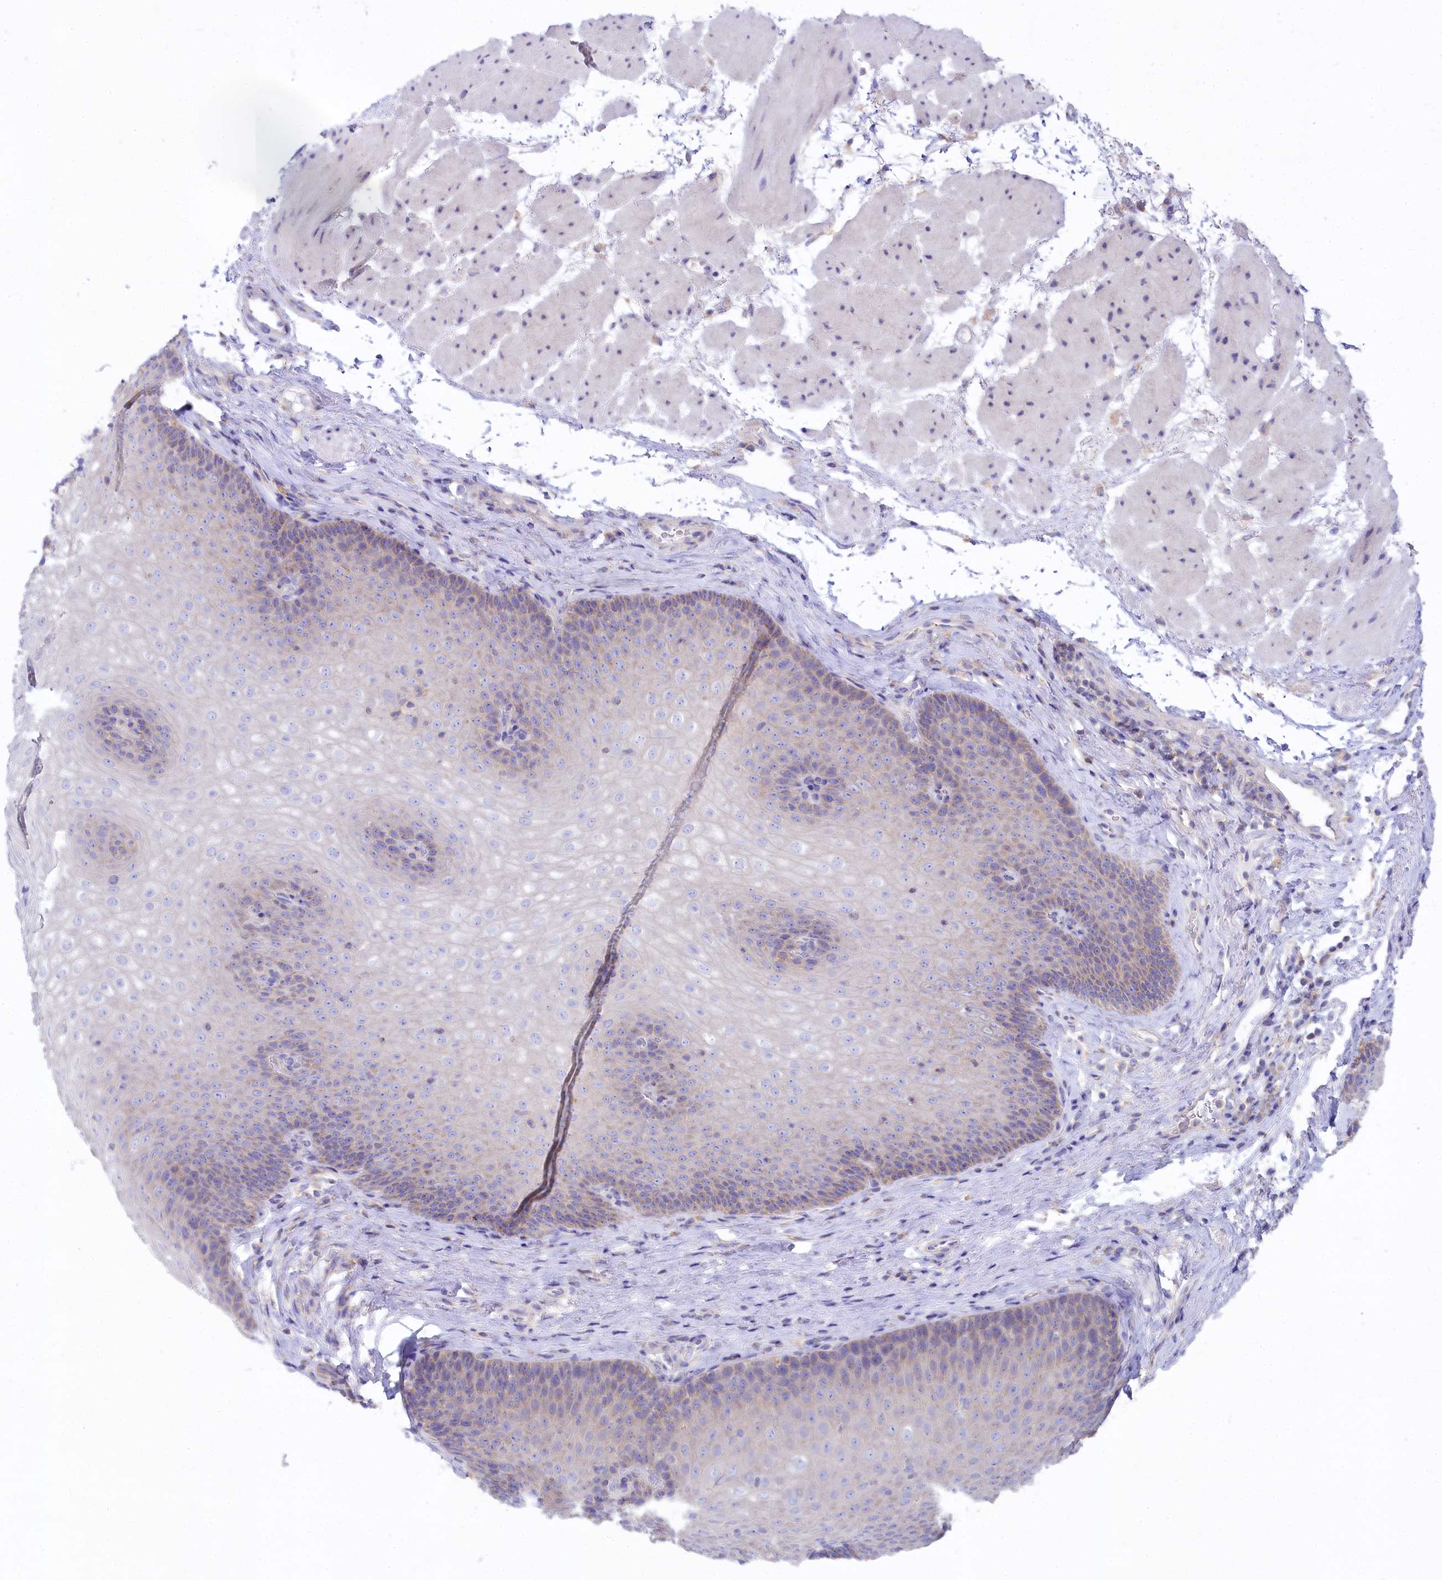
{"staining": {"intensity": "weak", "quantity": "<25%", "location": "cytoplasmic/membranous"}, "tissue": "esophagus", "cell_type": "Squamous epithelial cells", "image_type": "normal", "snomed": [{"axis": "morphology", "description": "Normal tissue, NOS"}, {"axis": "topography", "description": "Esophagus"}], "caption": "Unremarkable esophagus was stained to show a protein in brown. There is no significant expression in squamous epithelial cells.", "gene": "VPS26B", "patient": {"sex": "female", "age": 66}}